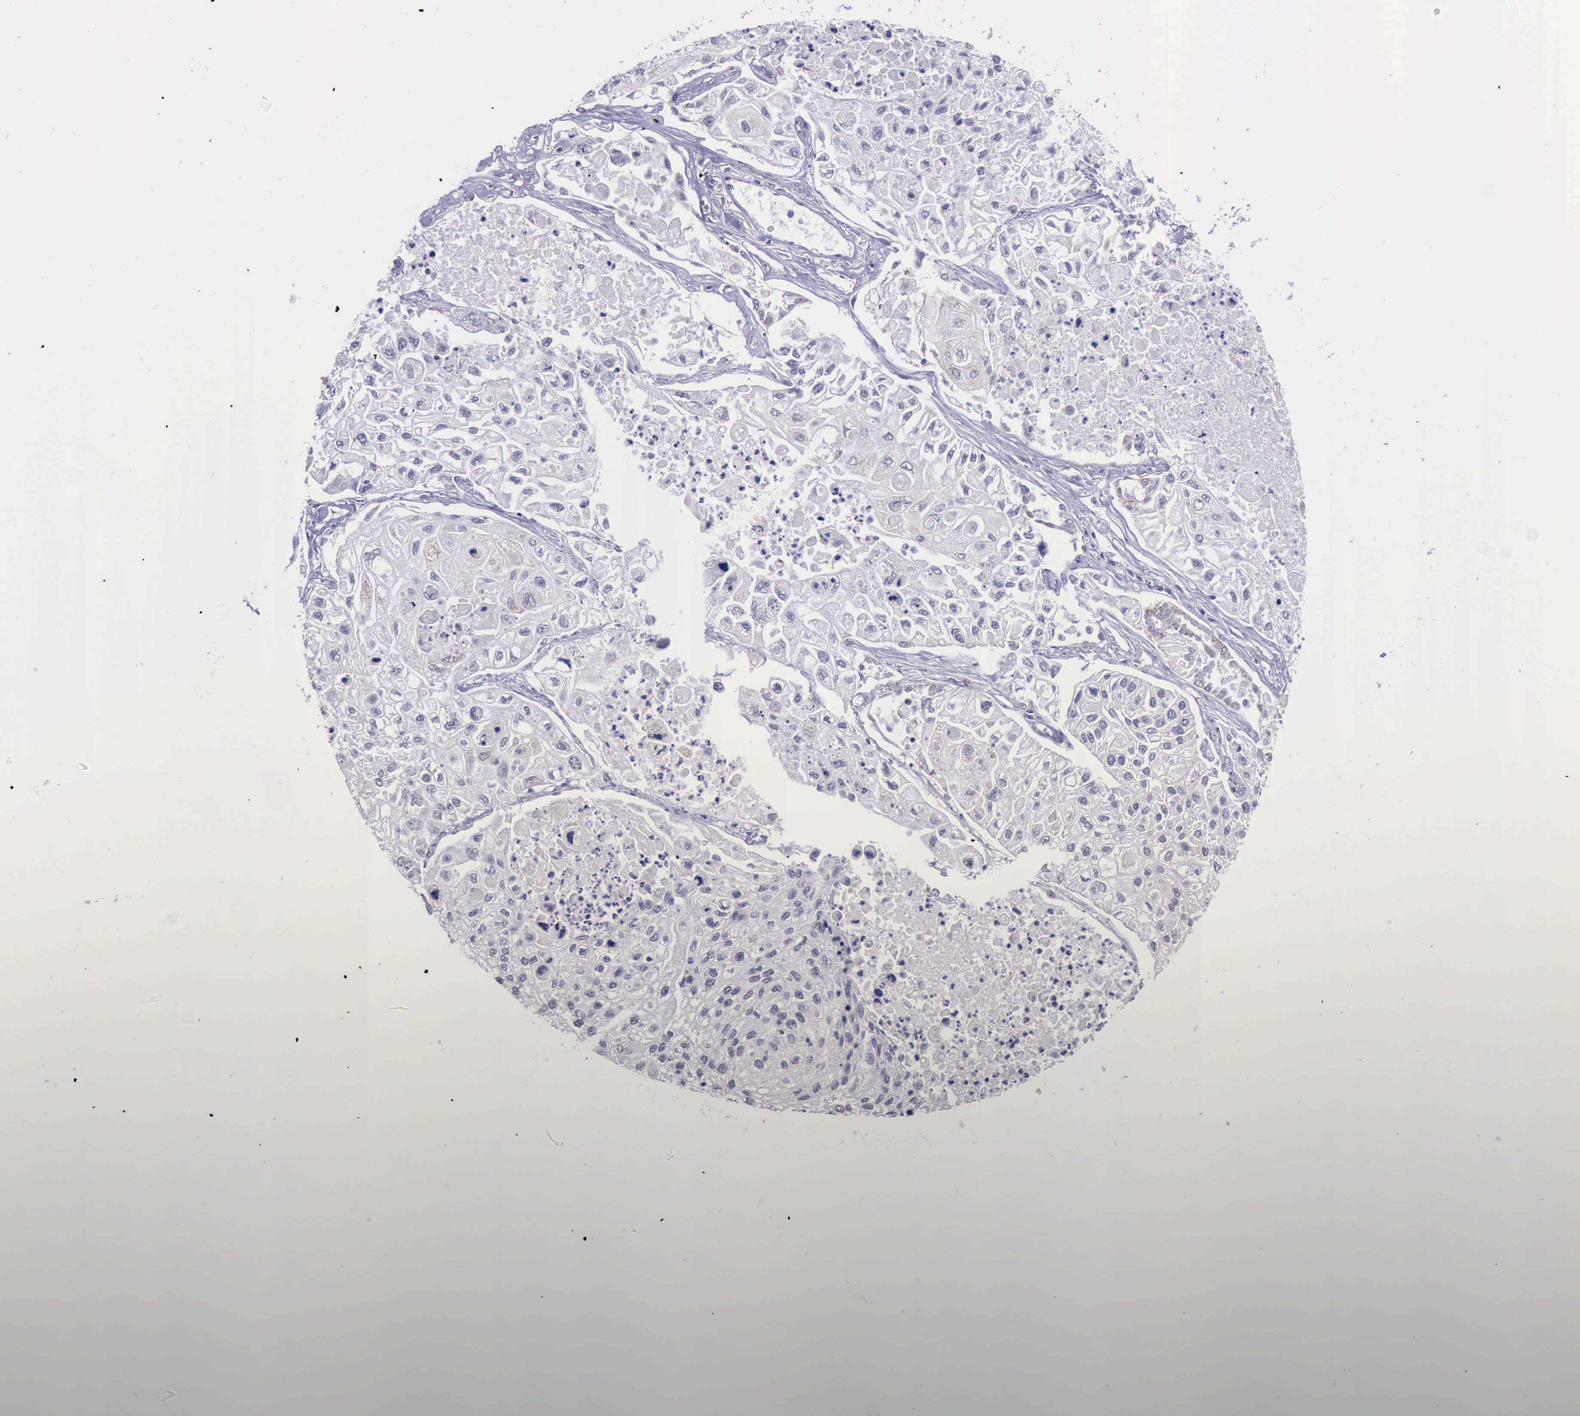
{"staining": {"intensity": "weak", "quantity": "25%-75%", "location": "nuclear"}, "tissue": "lung cancer", "cell_type": "Tumor cells", "image_type": "cancer", "snomed": [{"axis": "morphology", "description": "Squamous cell carcinoma, NOS"}, {"axis": "topography", "description": "Lung"}], "caption": "DAB immunohistochemical staining of squamous cell carcinoma (lung) exhibits weak nuclear protein positivity in approximately 25%-75% of tumor cells. (DAB IHC, brown staining for protein, blue staining for nuclei).", "gene": "PRPF39", "patient": {"sex": "male", "age": 75}}